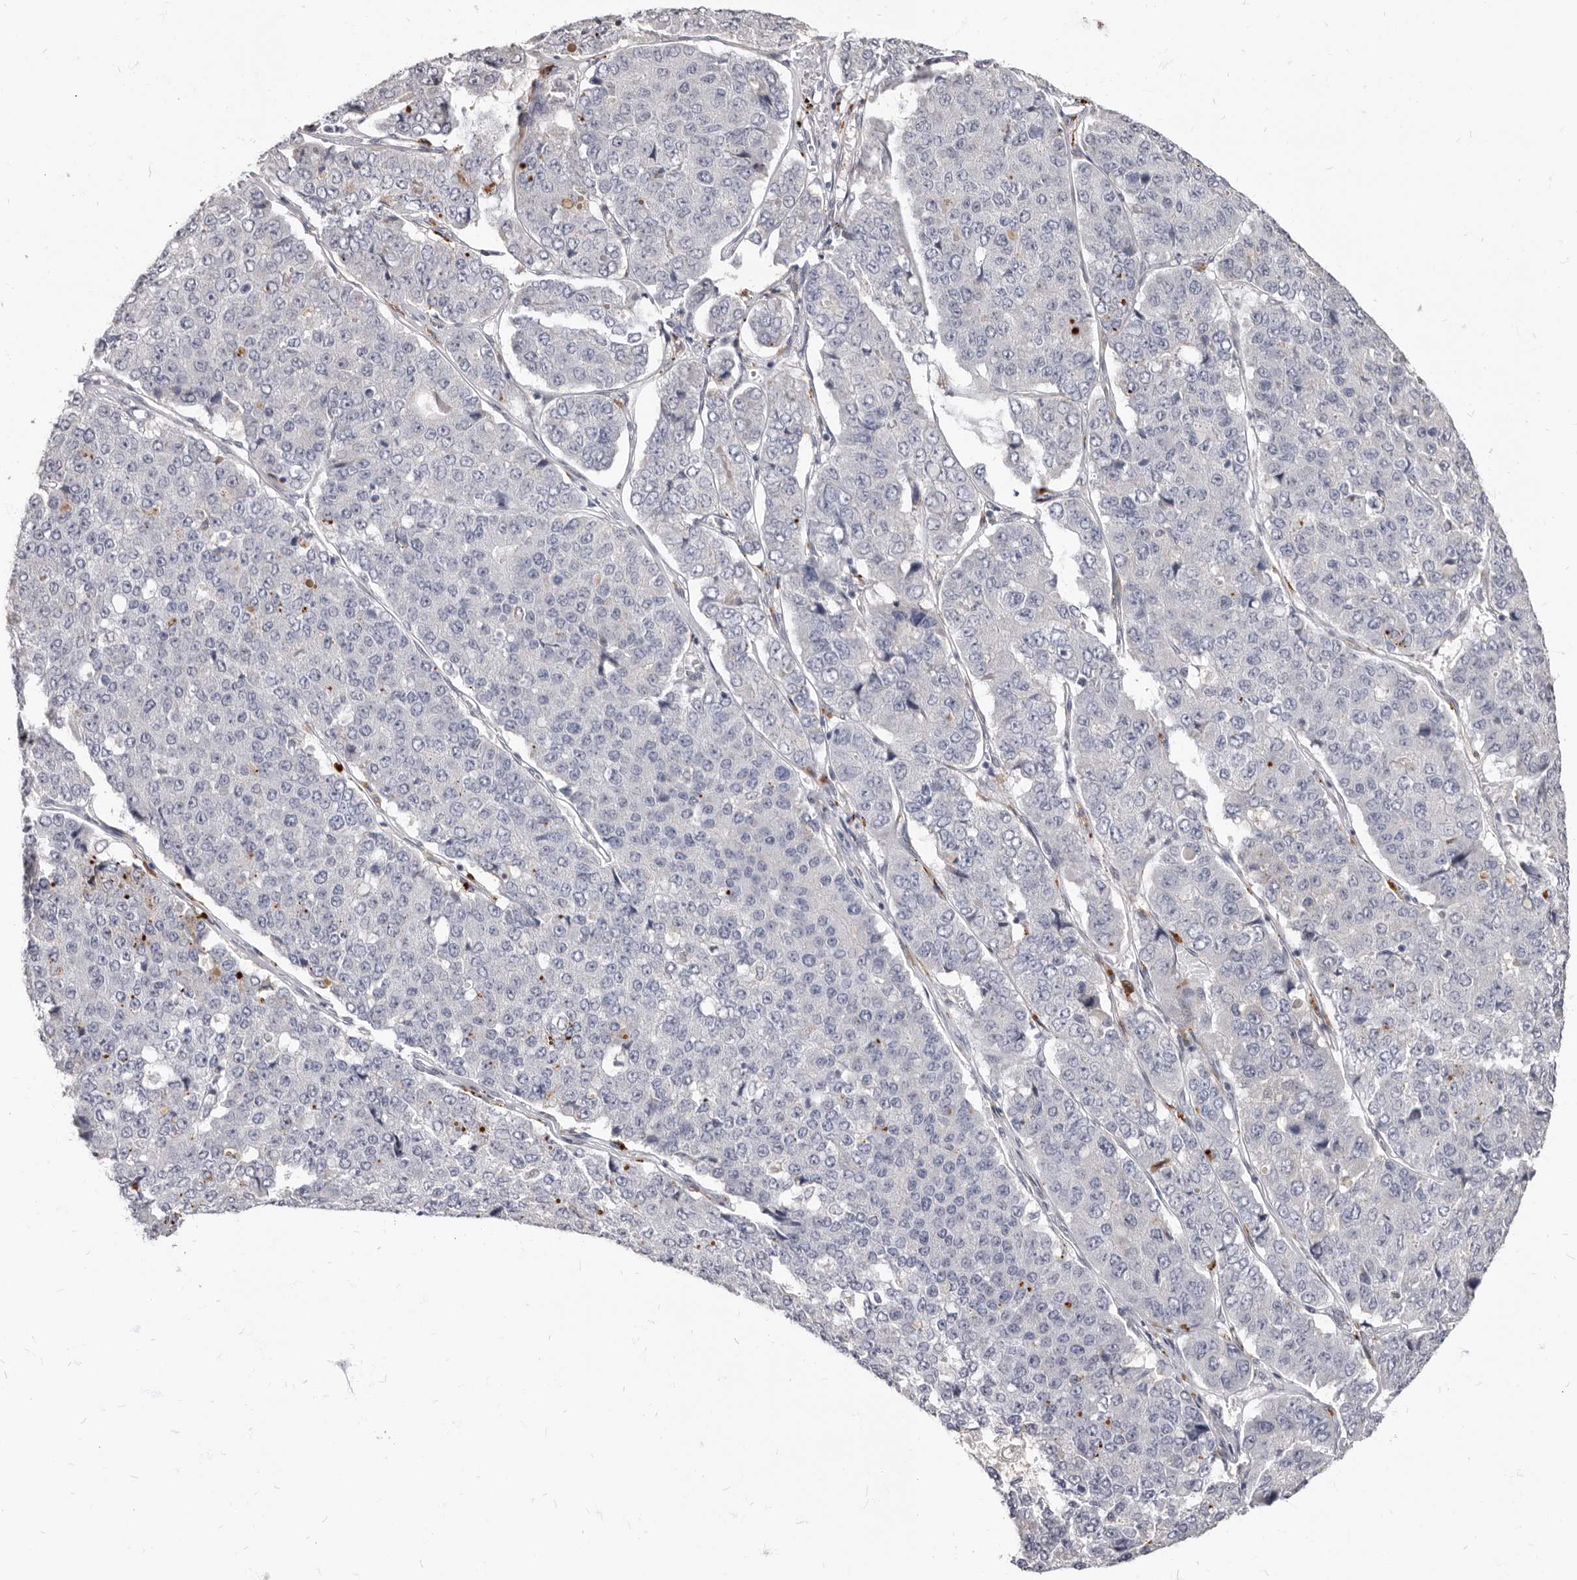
{"staining": {"intensity": "negative", "quantity": "none", "location": "none"}, "tissue": "pancreatic cancer", "cell_type": "Tumor cells", "image_type": "cancer", "snomed": [{"axis": "morphology", "description": "Adenocarcinoma, NOS"}, {"axis": "topography", "description": "Pancreas"}], "caption": "IHC micrograph of pancreatic adenocarcinoma stained for a protein (brown), which exhibits no positivity in tumor cells.", "gene": "MRGPRF", "patient": {"sex": "male", "age": 50}}